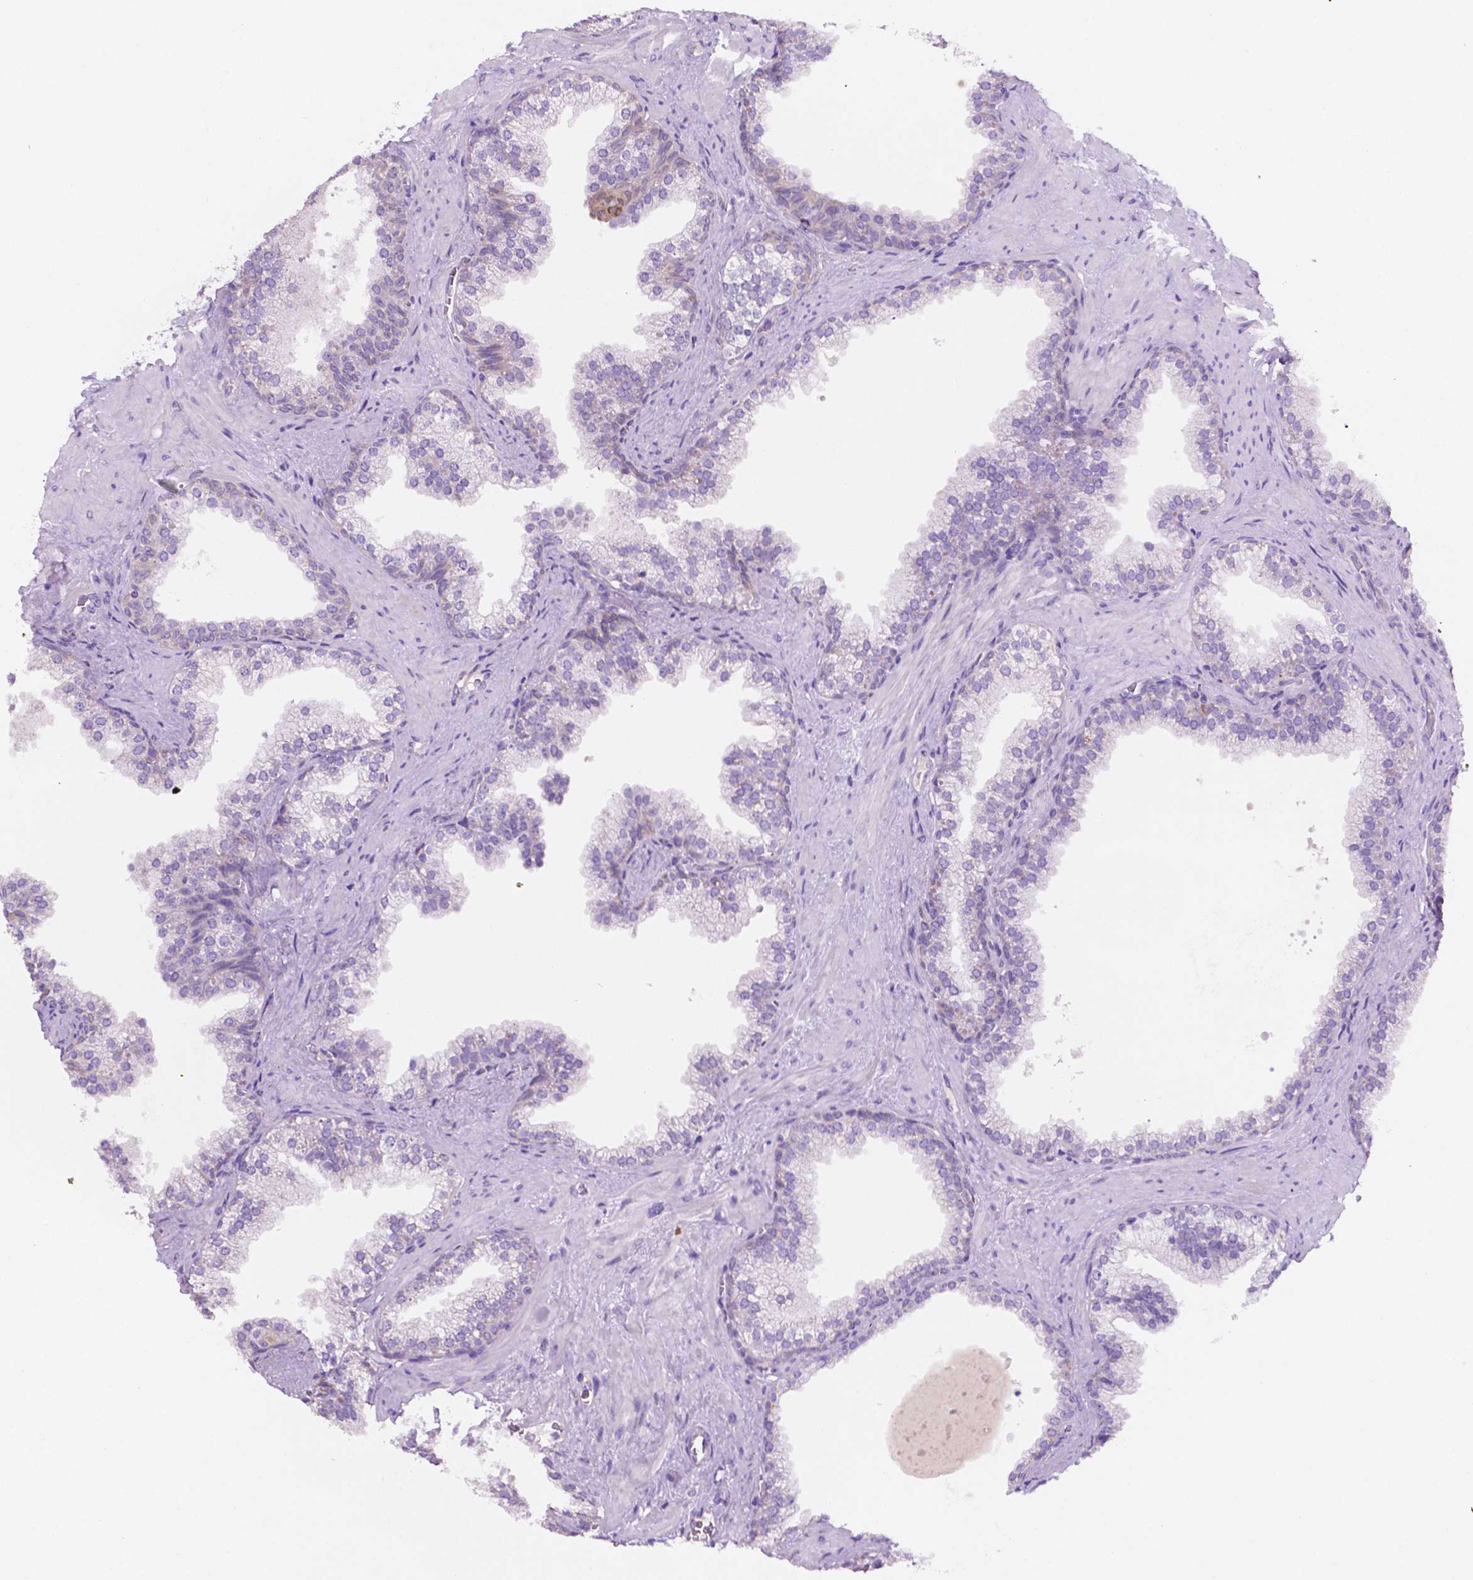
{"staining": {"intensity": "negative", "quantity": "none", "location": "none"}, "tissue": "prostate", "cell_type": "Glandular cells", "image_type": "normal", "snomed": [{"axis": "morphology", "description": "Normal tissue, NOS"}, {"axis": "topography", "description": "Prostate"}], "caption": "IHC photomicrograph of unremarkable prostate: human prostate stained with DAB (3,3'-diaminobenzidine) reveals no significant protein staining in glandular cells.", "gene": "CEACAM7", "patient": {"sex": "male", "age": 79}}